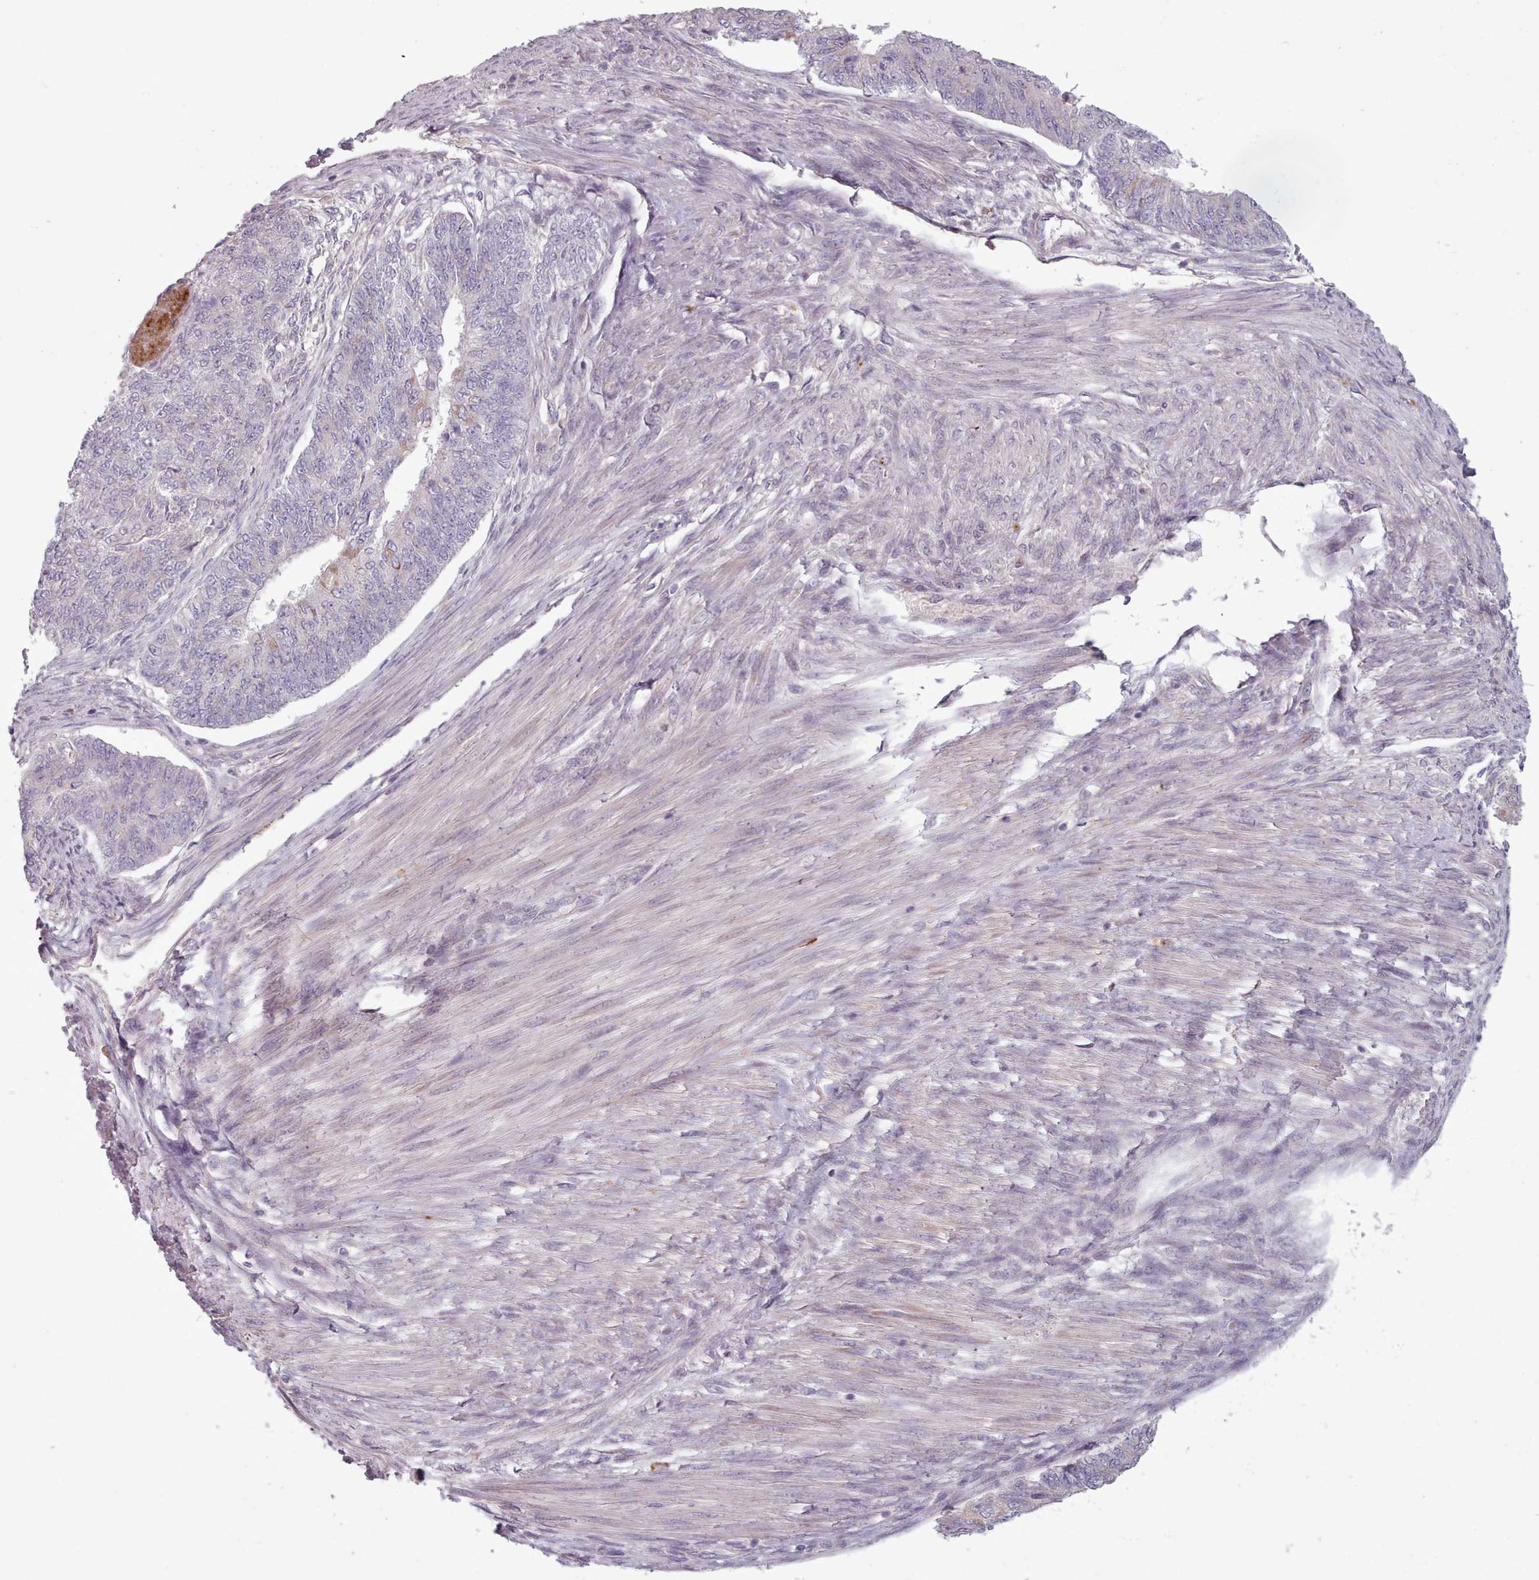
{"staining": {"intensity": "moderate", "quantity": "<25%", "location": "cytoplasmic/membranous"}, "tissue": "endometrial cancer", "cell_type": "Tumor cells", "image_type": "cancer", "snomed": [{"axis": "morphology", "description": "Adenocarcinoma, NOS"}, {"axis": "topography", "description": "Endometrium"}], "caption": "High-magnification brightfield microscopy of endometrial adenocarcinoma stained with DAB (3,3'-diaminobenzidine) (brown) and counterstained with hematoxylin (blue). tumor cells exhibit moderate cytoplasmic/membranous staining is appreciated in about<25% of cells.", "gene": "LAPTM5", "patient": {"sex": "female", "age": 32}}